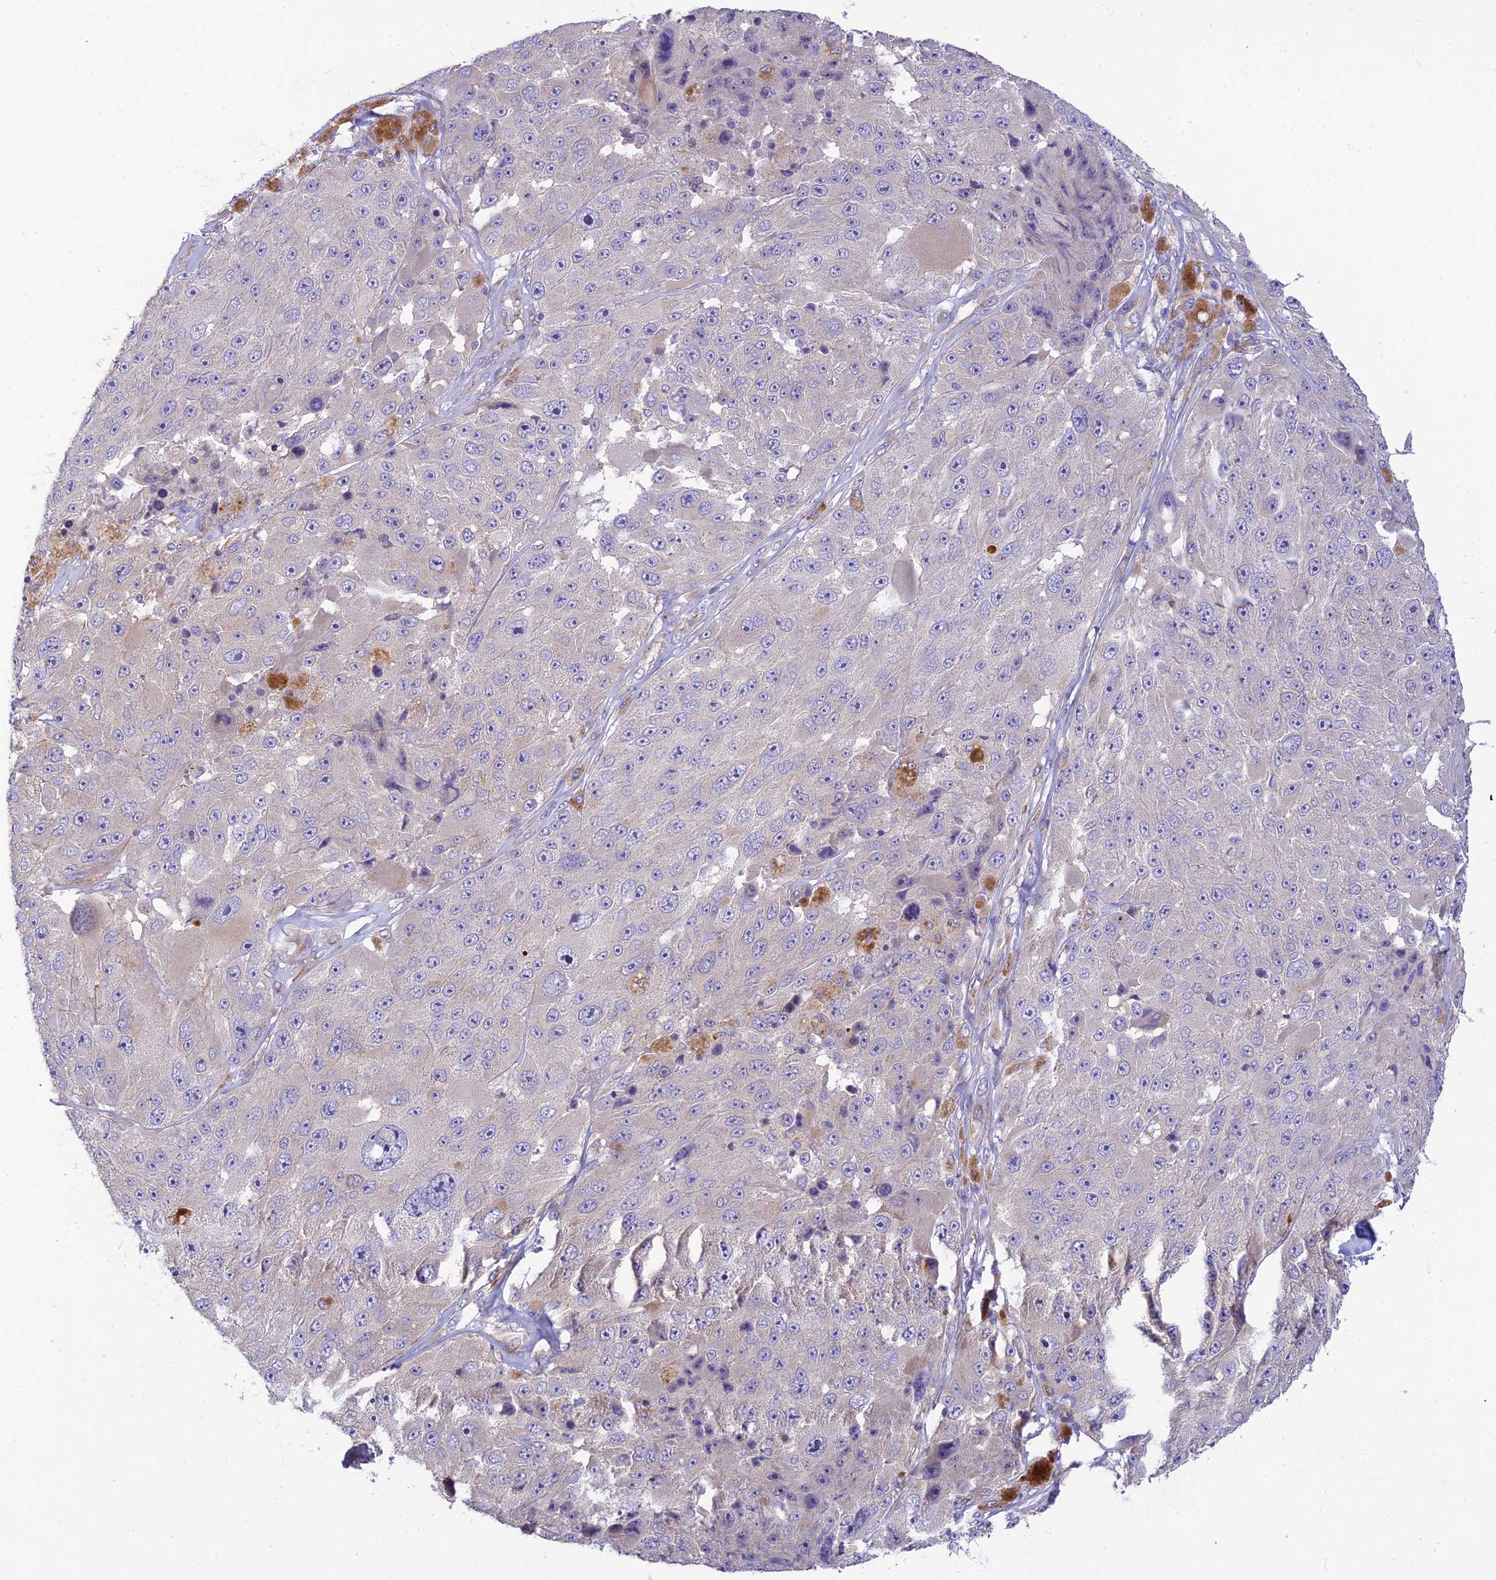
{"staining": {"intensity": "negative", "quantity": "none", "location": "none"}, "tissue": "melanoma", "cell_type": "Tumor cells", "image_type": "cancer", "snomed": [{"axis": "morphology", "description": "Malignant melanoma, Metastatic site"}, {"axis": "topography", "description": "Lymph node"}], "caption": "Tumor cells are negative for brown protein staining in melanoma.", "gene": "ST8SIA5", "patient": {"sex": "male", "age": 62}}